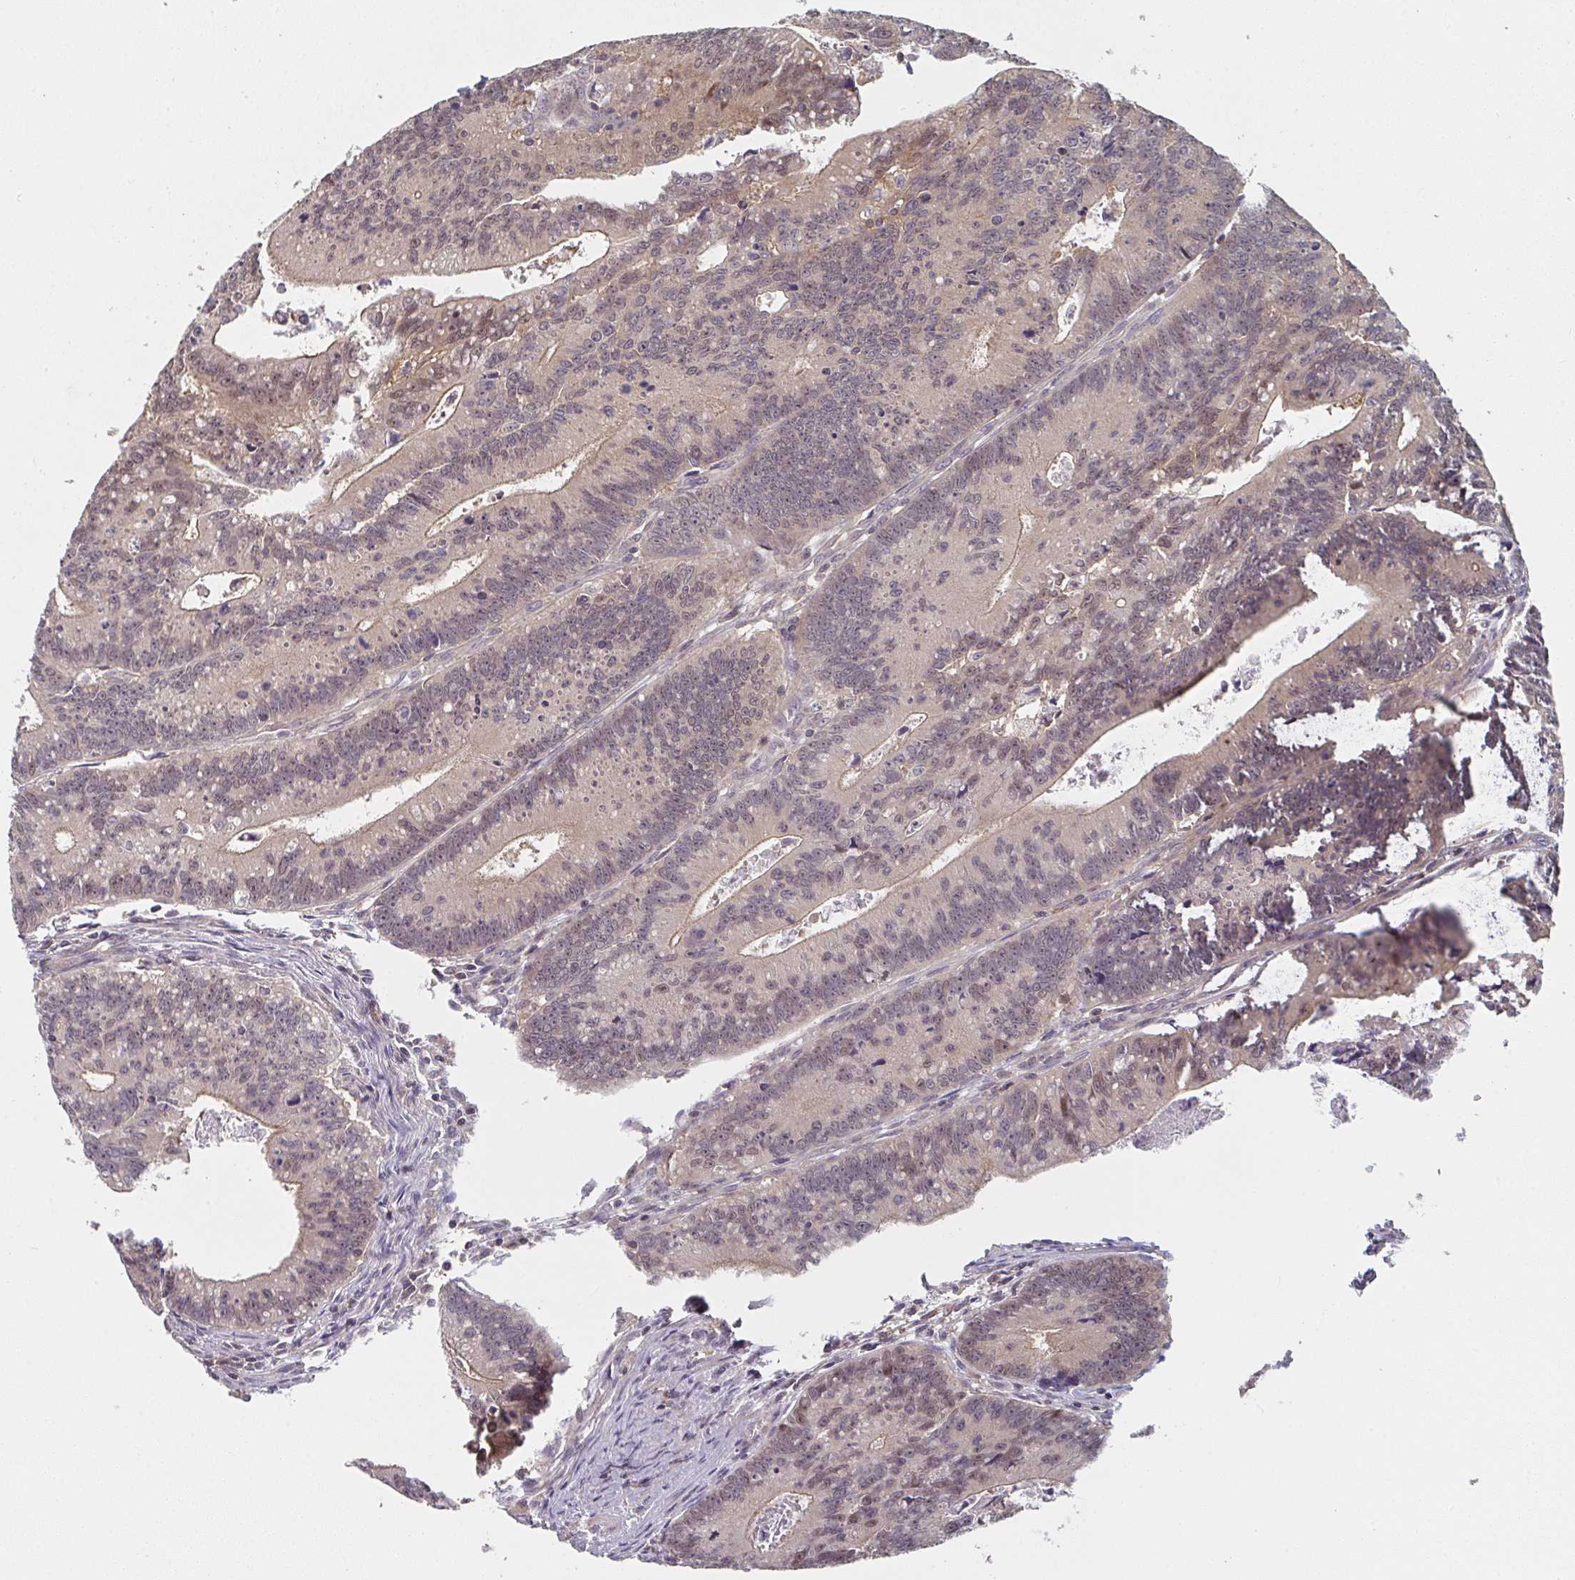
{"staining": {"intensity": "weak", "quantity": ">75%", "location": "nuclear"}, "tissue": "colorectal cancer", "cell_type": "Tumor cells", "image_type": "cancer", "snomed": [{"axis": "morphology", "description": "Adenocarcinoma, NOS"}, {"axis": "topography", "description": "Rectum"}], "caption": "There is low levels of weak nuclear expression in tumor cells of adenocarcinoma (colorectal), as demonstrated by immunohistochemical staining (brown color).", "gene": "RANGRF", "patient": {"sex": "female", "age": 81}}